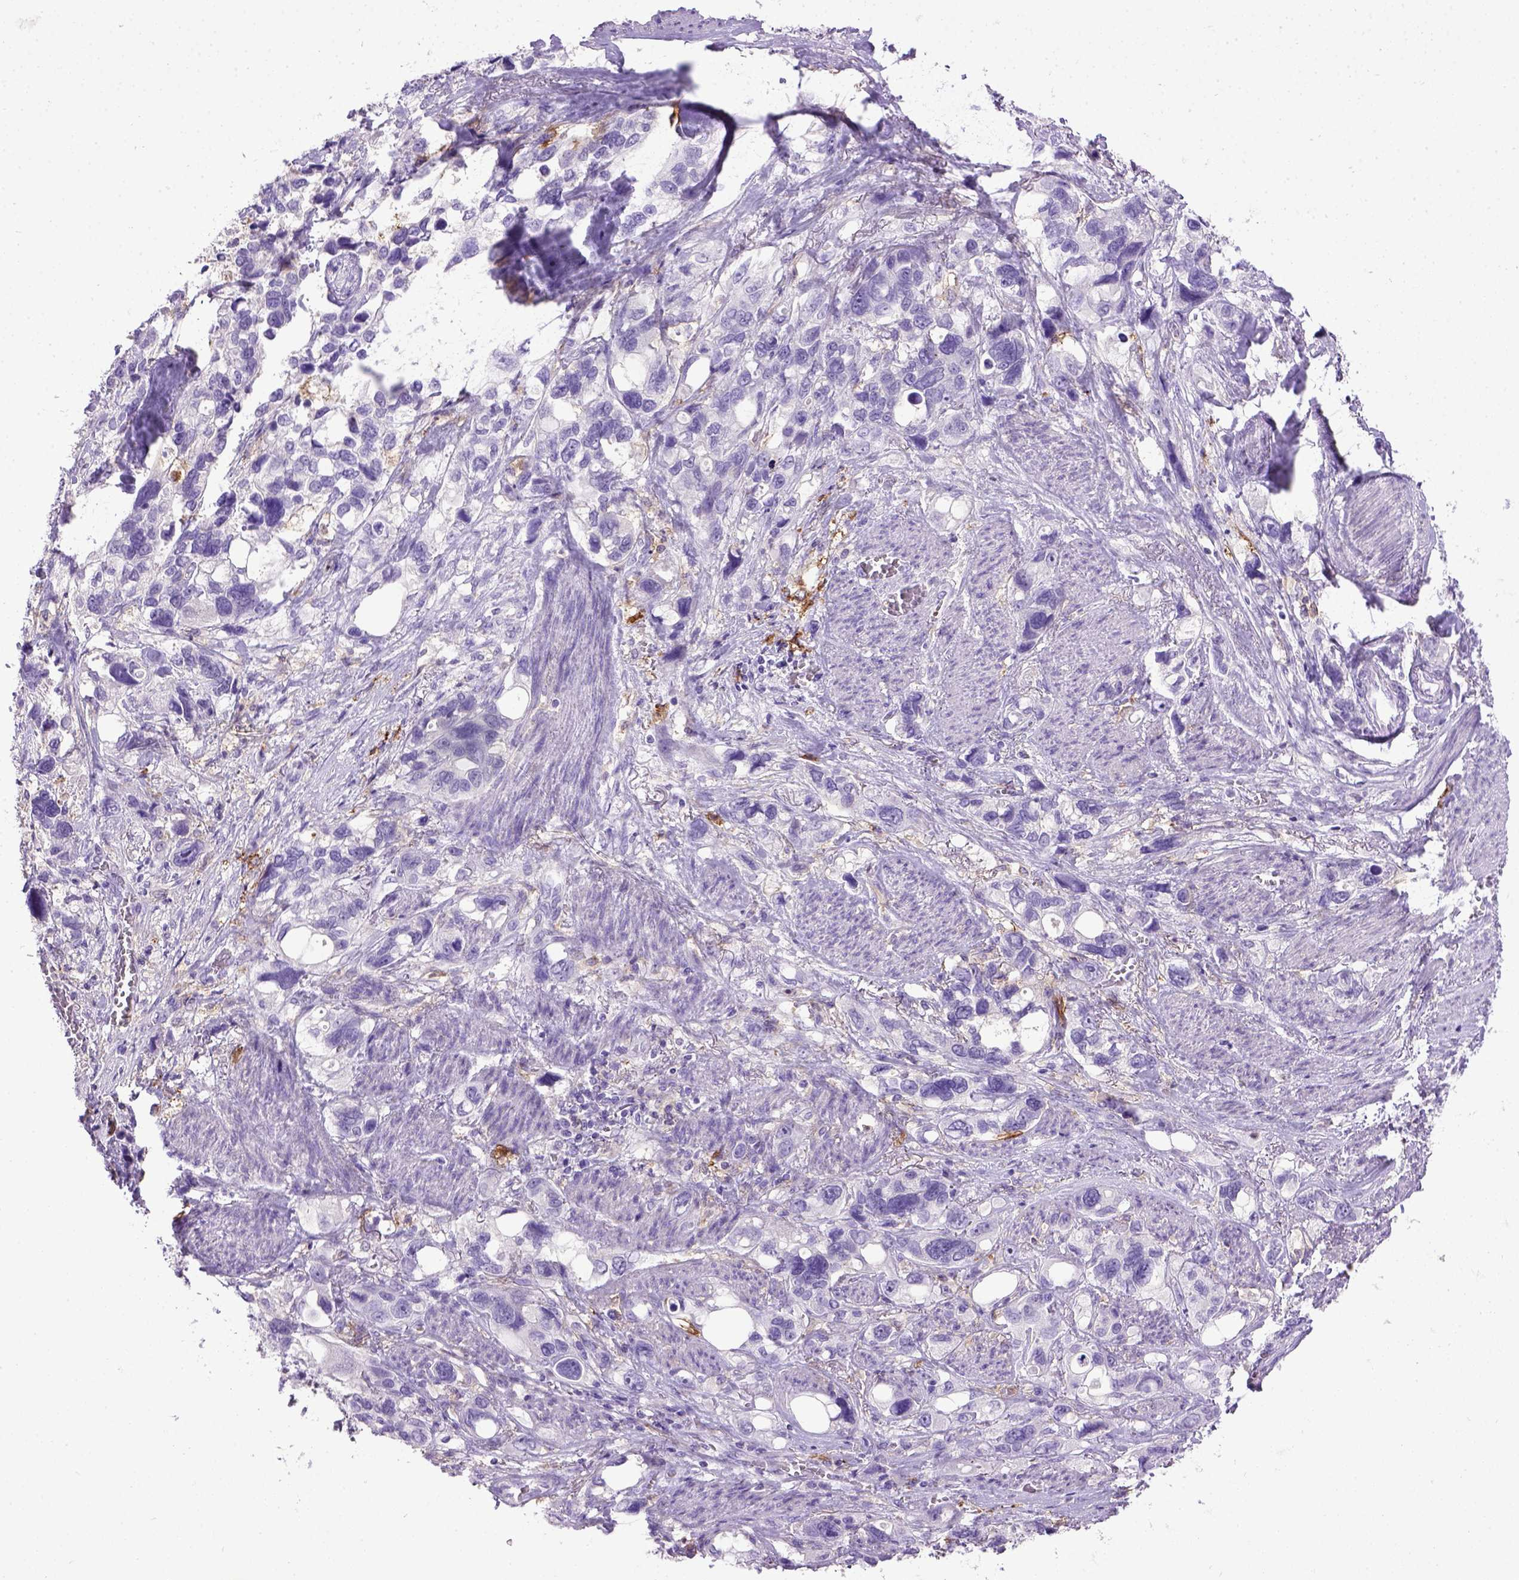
{"staining": {"intensity": "negative", "quantity": "none", "location": "none"}, "tissue": "stomach cancer", "cell_type": "Tumor cells", "image_type": "cancer", "snomed": [{"axis": "morphology", "description": "Adenocarcinoma, NOS"}, {"axis": "topography", "description": "Stomach, upper"}], "caption": "Immunohistochemical staining of human stomach cancer displays no significant staining in tumor cells.", "gene": "ITGAX", "patient": {"sex": "female", "age": 81}}